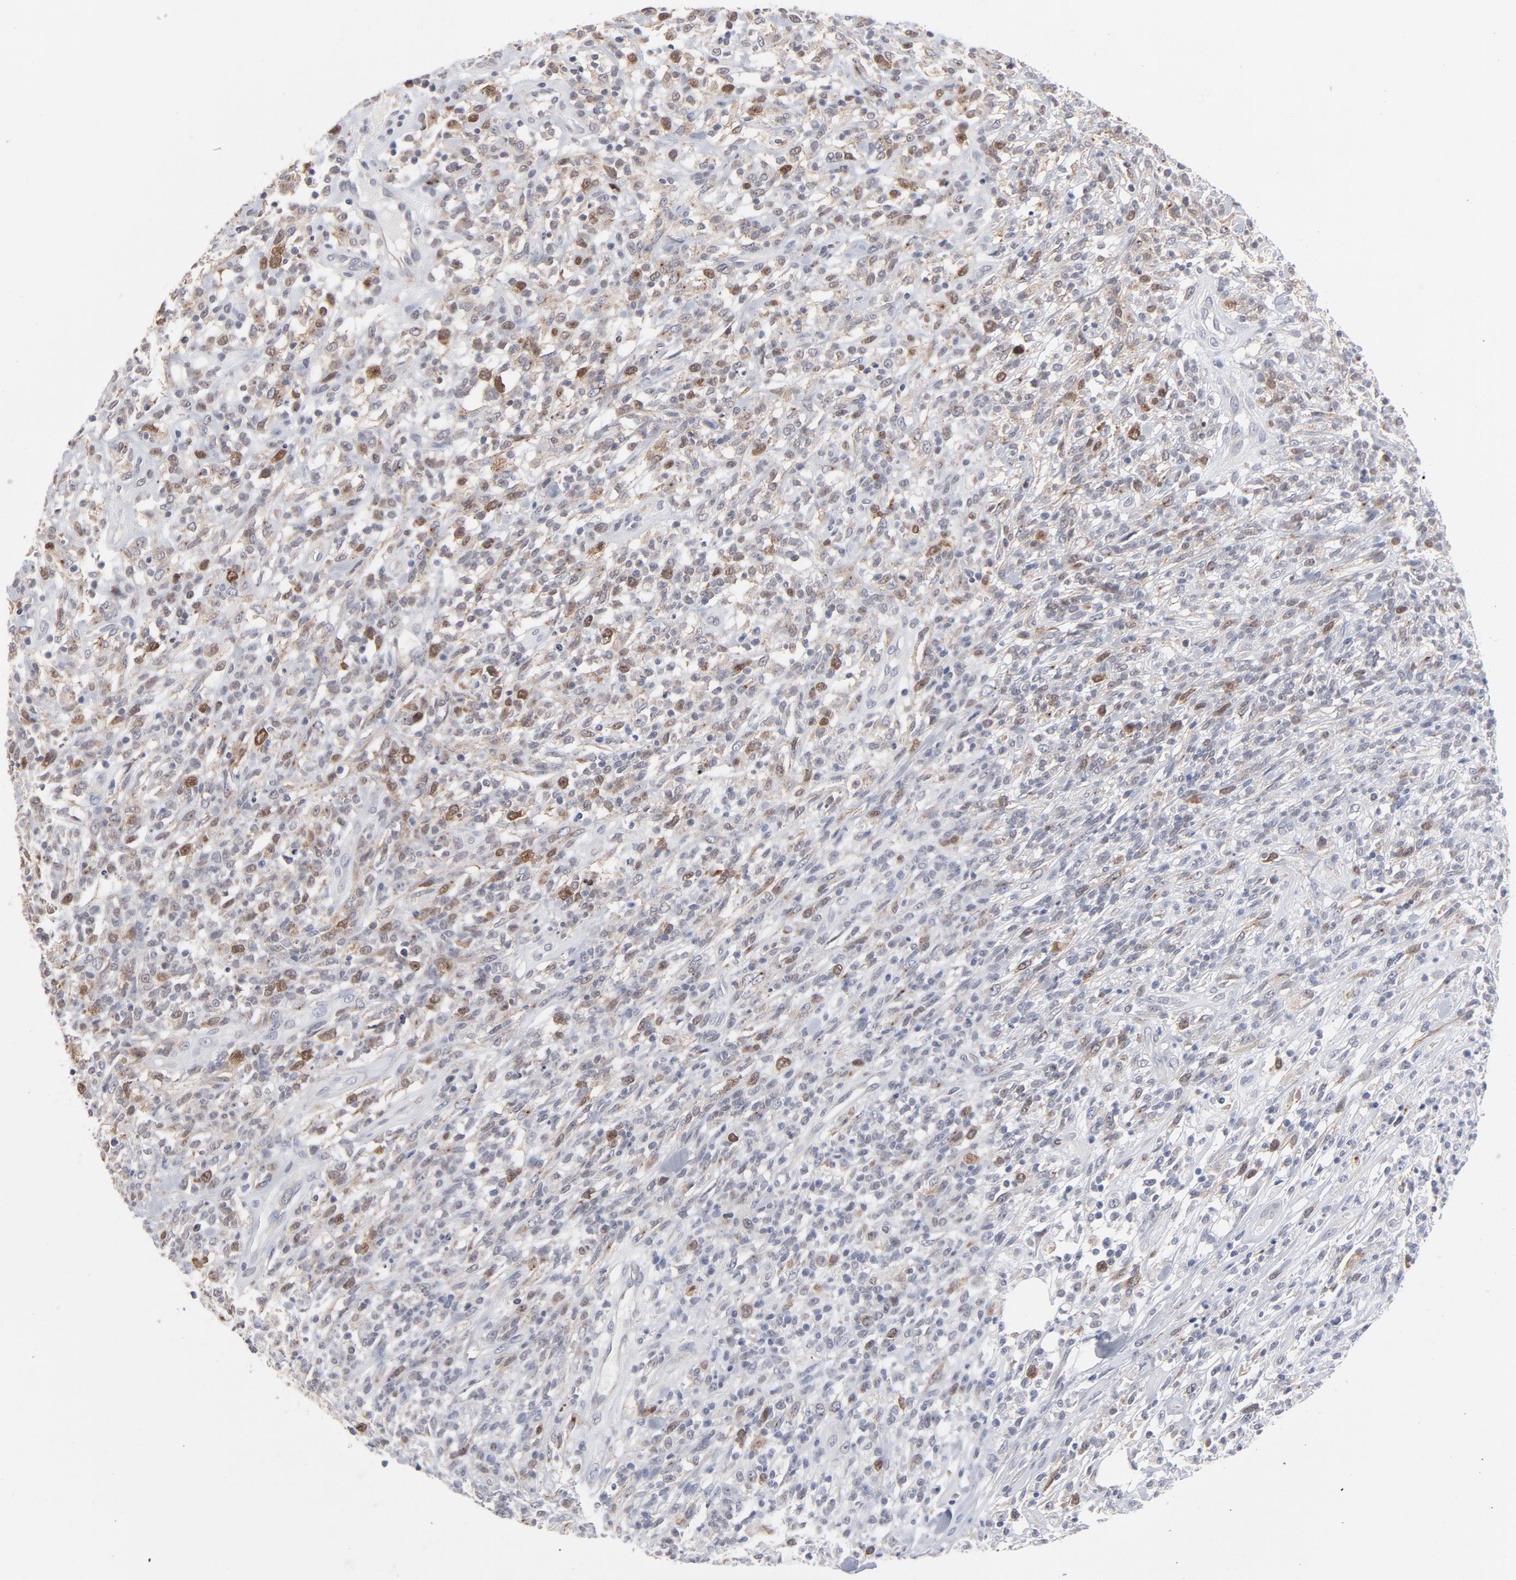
{"staining": {"intensity": "moderate", "quantity": "25%-75%", "location": "cytoplasmic/membranous"}, "tissue": "lymphoma", "cell_type": "Tumor cells", "image_type": "cancer", "snomed": [{"axis": "morphology", "description": "Malignant lymphoma, non-Hodgkin's type, High grade"}, {"axis": "topography", "description": "Lymph node"}], "caption": "Immunohistochemical staining of lymphoma shows medium levels of moderate cytoplasmic/membranous protein positivity in about 25%-75% of tumor cells.", "gene": "AURKA", "patient": {"sex": "female", "age": 73}}